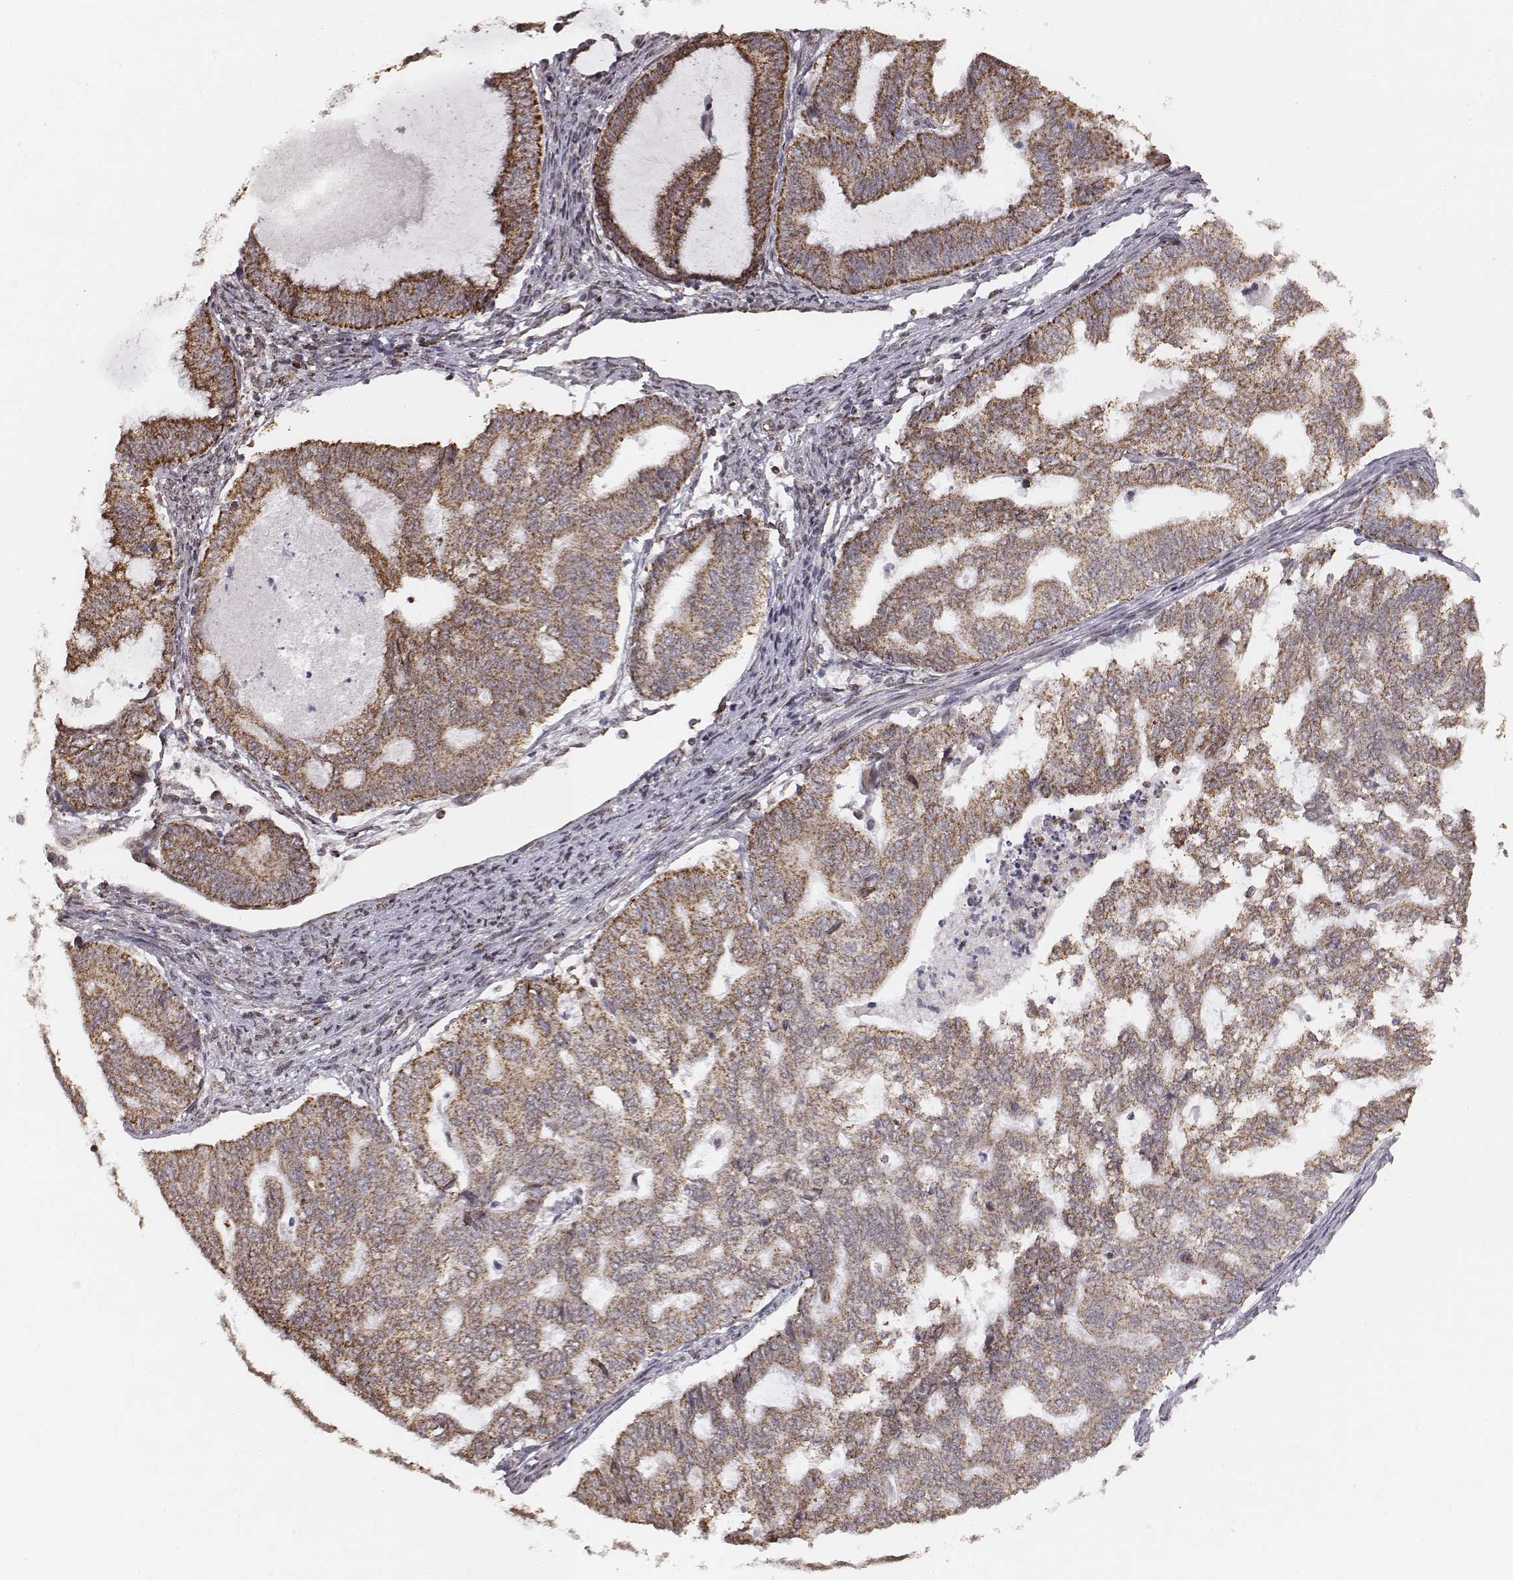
{"staining": {"intensity": "moderate", "quantity": ">75%", "location": "cytoplasmic/membranous"}, "tissue": "endometrial cancer", "cell_type": "Tumor cells", "image_type": "cancer", "snomed": [{"axis": "morphology", "description": "Adenocarcinoma, NOS"}, {"axis": "topography", "description": "Endometrium"}], "caption": "The micrograph exhibits staining of endometrial adenocarcinoma, revealing moderate cytoplasmic/membranous protein staining (brown color) within tumor cells. Immunohistochemistry (ihc) stains the protein in brown and the nuclei are stained blue.", "gene": "ACOT2", "patient": {"sex": "female", "age": 79}}